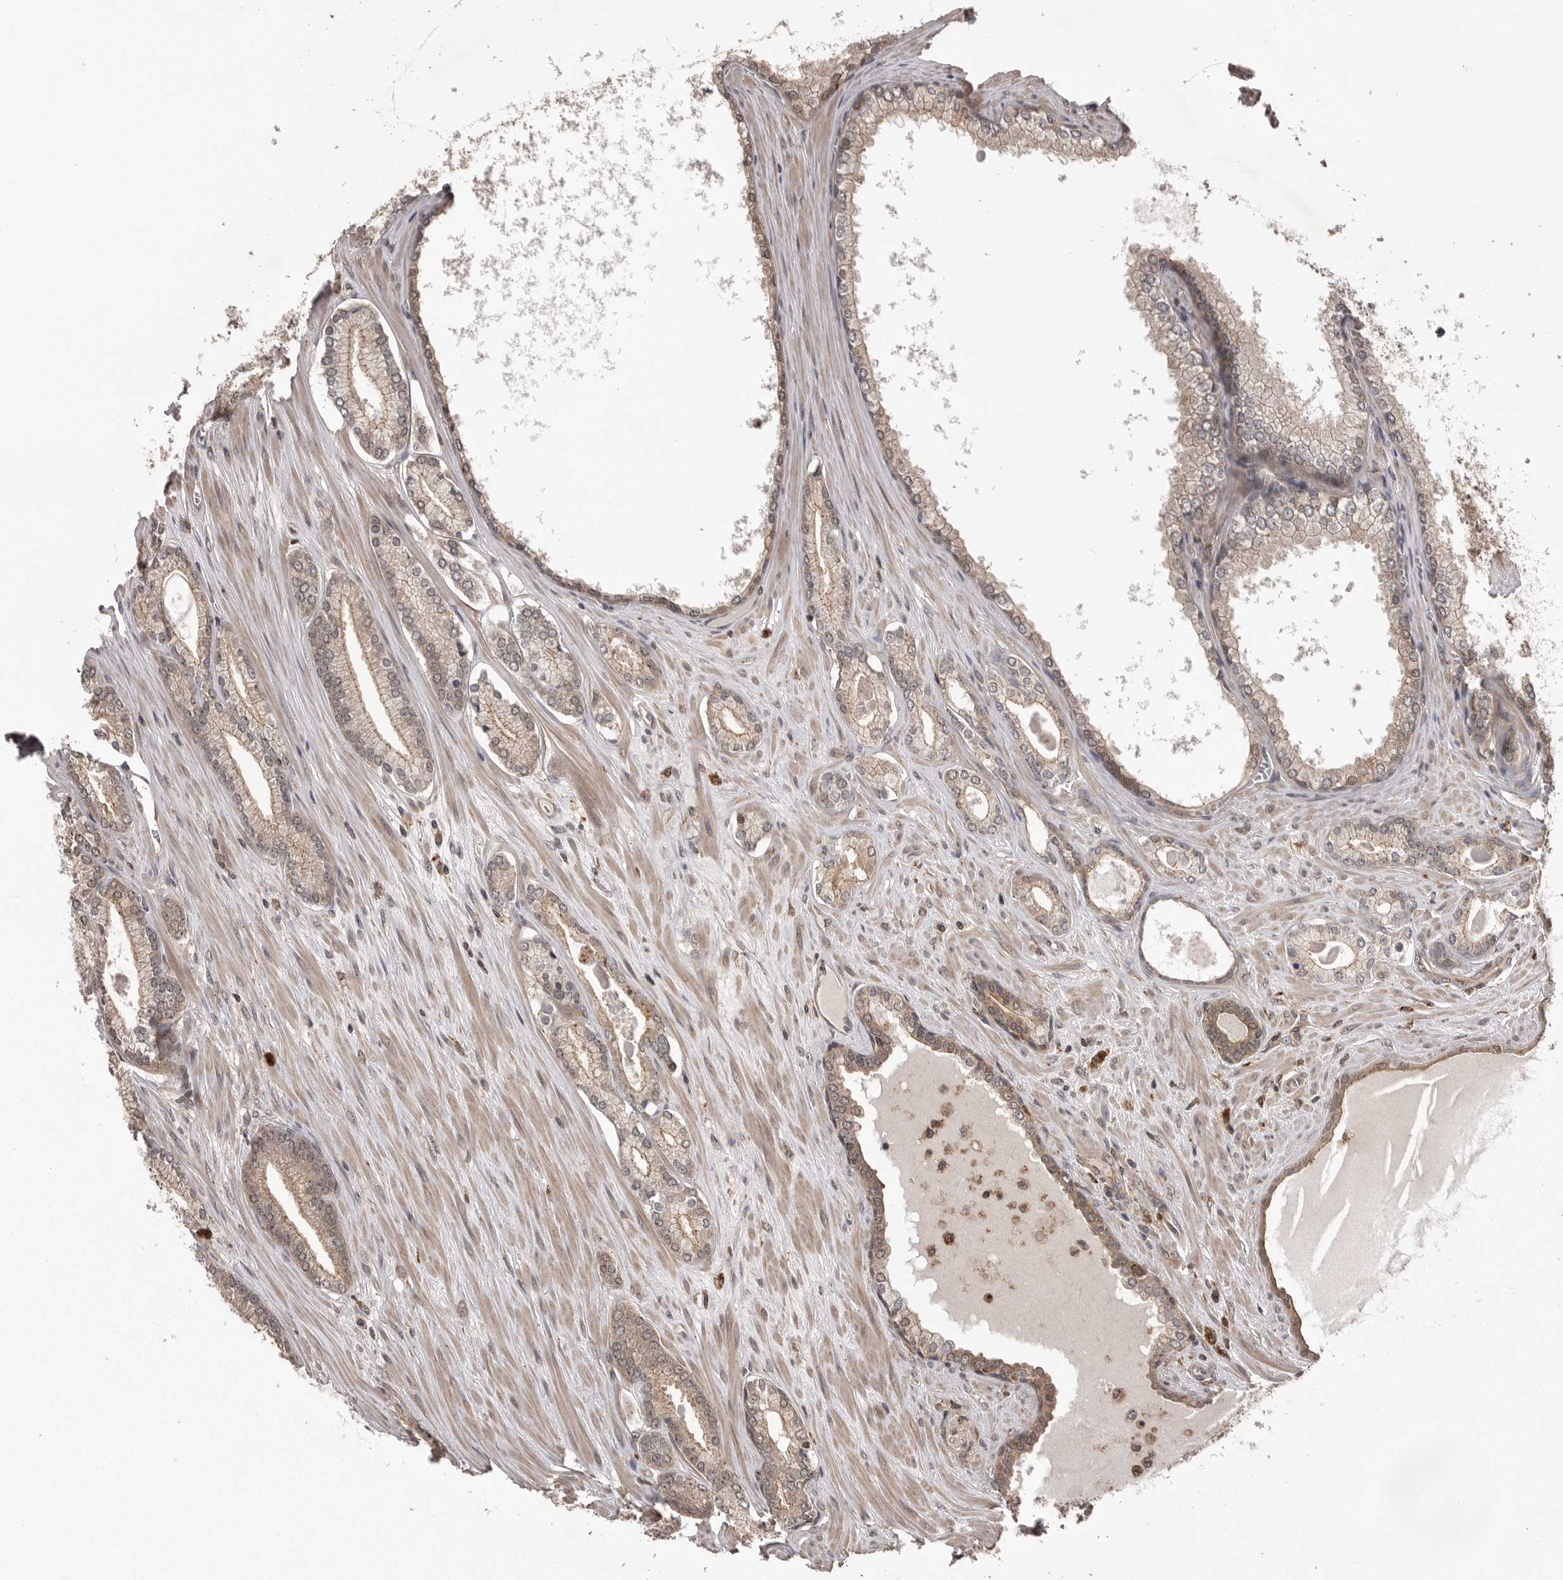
{"staining": {"intensity": "moderate", "quantity": "25%-75%", "location": "cytoplasmic/membranous"}, "tissue": "prostate cancer", "cell_type": "Tumor cells", "image_type": "cancer", "snomed": [{"axis": "morphology", "description": "Adenocarcinoma, Low grade"}, {"axis": "topography", "description": "Prostate"}], "caption": "IHC of prostate cancer reveals medium levels of moderate cytoplasmic/membranous positivity in about 25%-75% of tumor cells. (IHC, brightfield microscopy, high magnification).", "gene": "AOAH", "patient": {"sex": "male", "age": 70}}